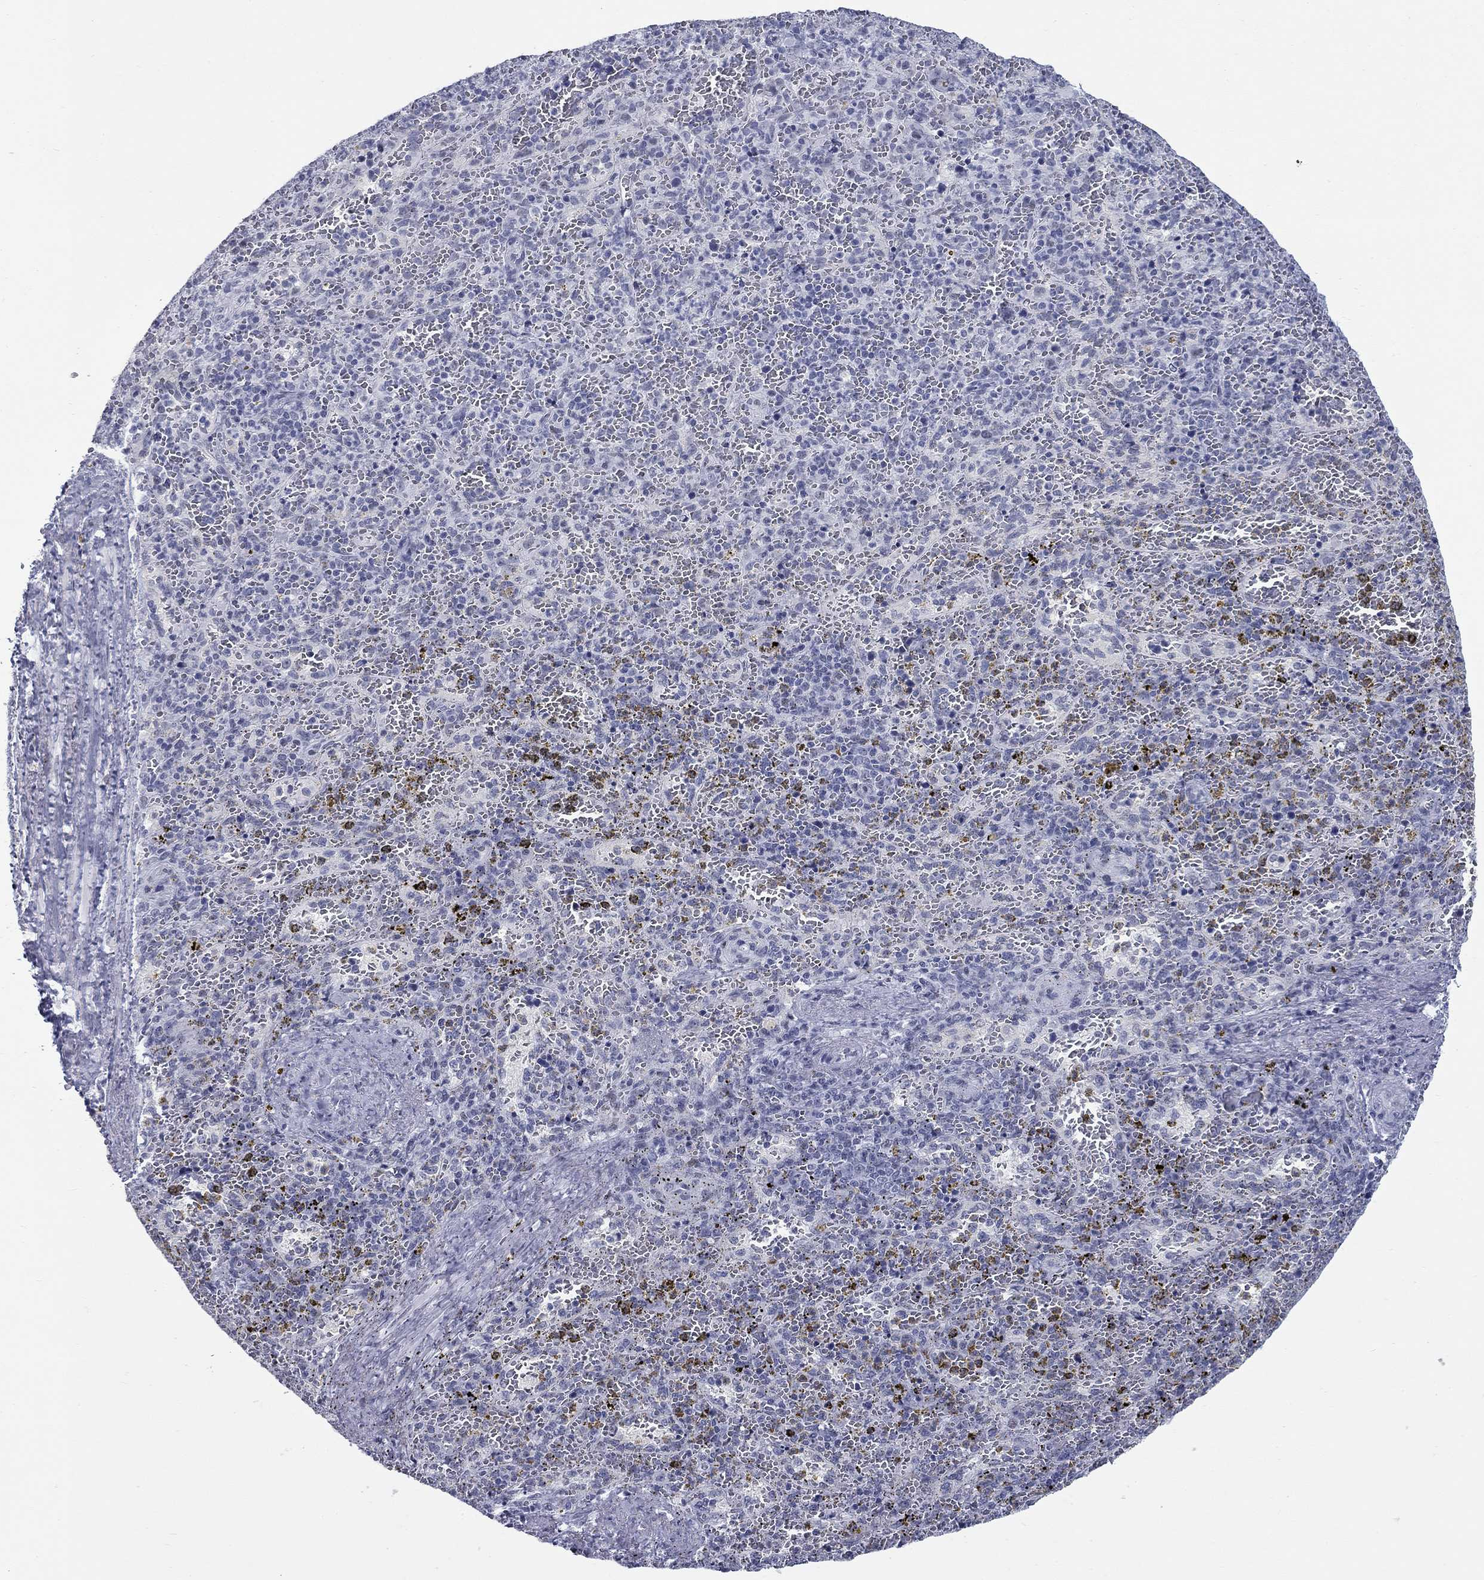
{"staining": {"intensity": "negative", "quantity": "none", "location": "none"}, "tissue": "spleen", "cell_type": "Cells in red pulp", "image_type": "normal", "snomed": [{"axis": "morphology", "description": "Normal tissue, NOS"}, {"axis": "topography", "description": "Spleen"}], "caption": "An IHC image of unremarkable spleen is shown. There is no staining in cells in red pulp of spleen. (Stains: DAB immunohistochemistry (IHC) with hematoxylin counter stain, Microscopy: brightfield microscopy at high magnification).", "gene": "ASF1B", "patient": {"sex": "female", "age": 50}}